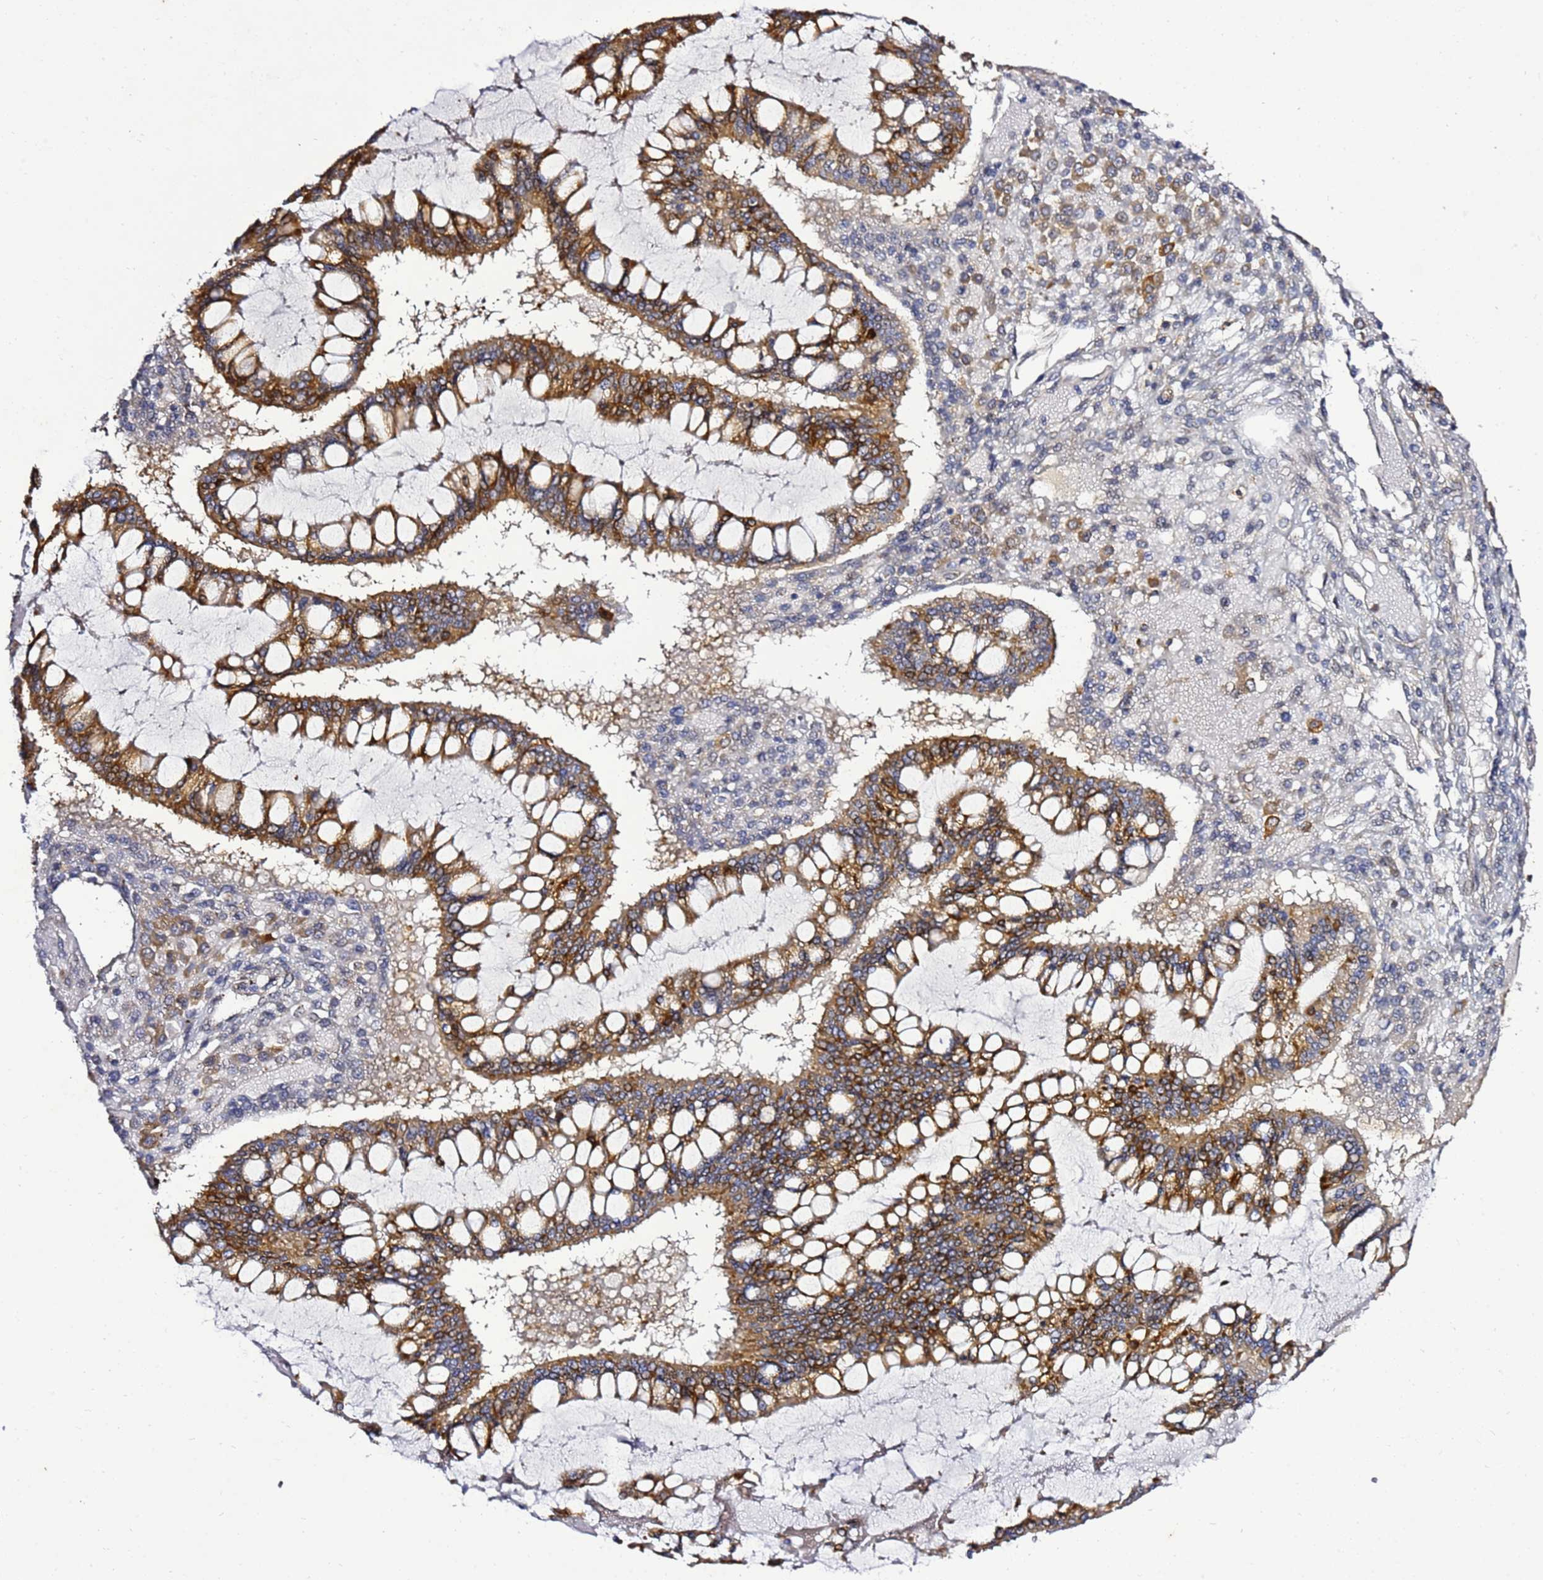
{"staining": {"intensity": "strong", "quantity": ">75%", "location": "cytoplasmic/membranous"}, "tissue": "ovarian cancer", "cell_type": "Tumor cells", "image_type": "cancer", "snomed": [{"axis": "morphology", "description": "Cystadenocarcinoma, mucinous, NOS"}, {"axis": "topography", "description": "Ovary"}], "caption": "Immunohistochemistry of human ovarian cancer exhibits high levels of strong cytoplasmic/membranous expression in approximately >75% of tumor cells.", "gene": "NOL8", "patient": {"sex": "female", "age": 73}}